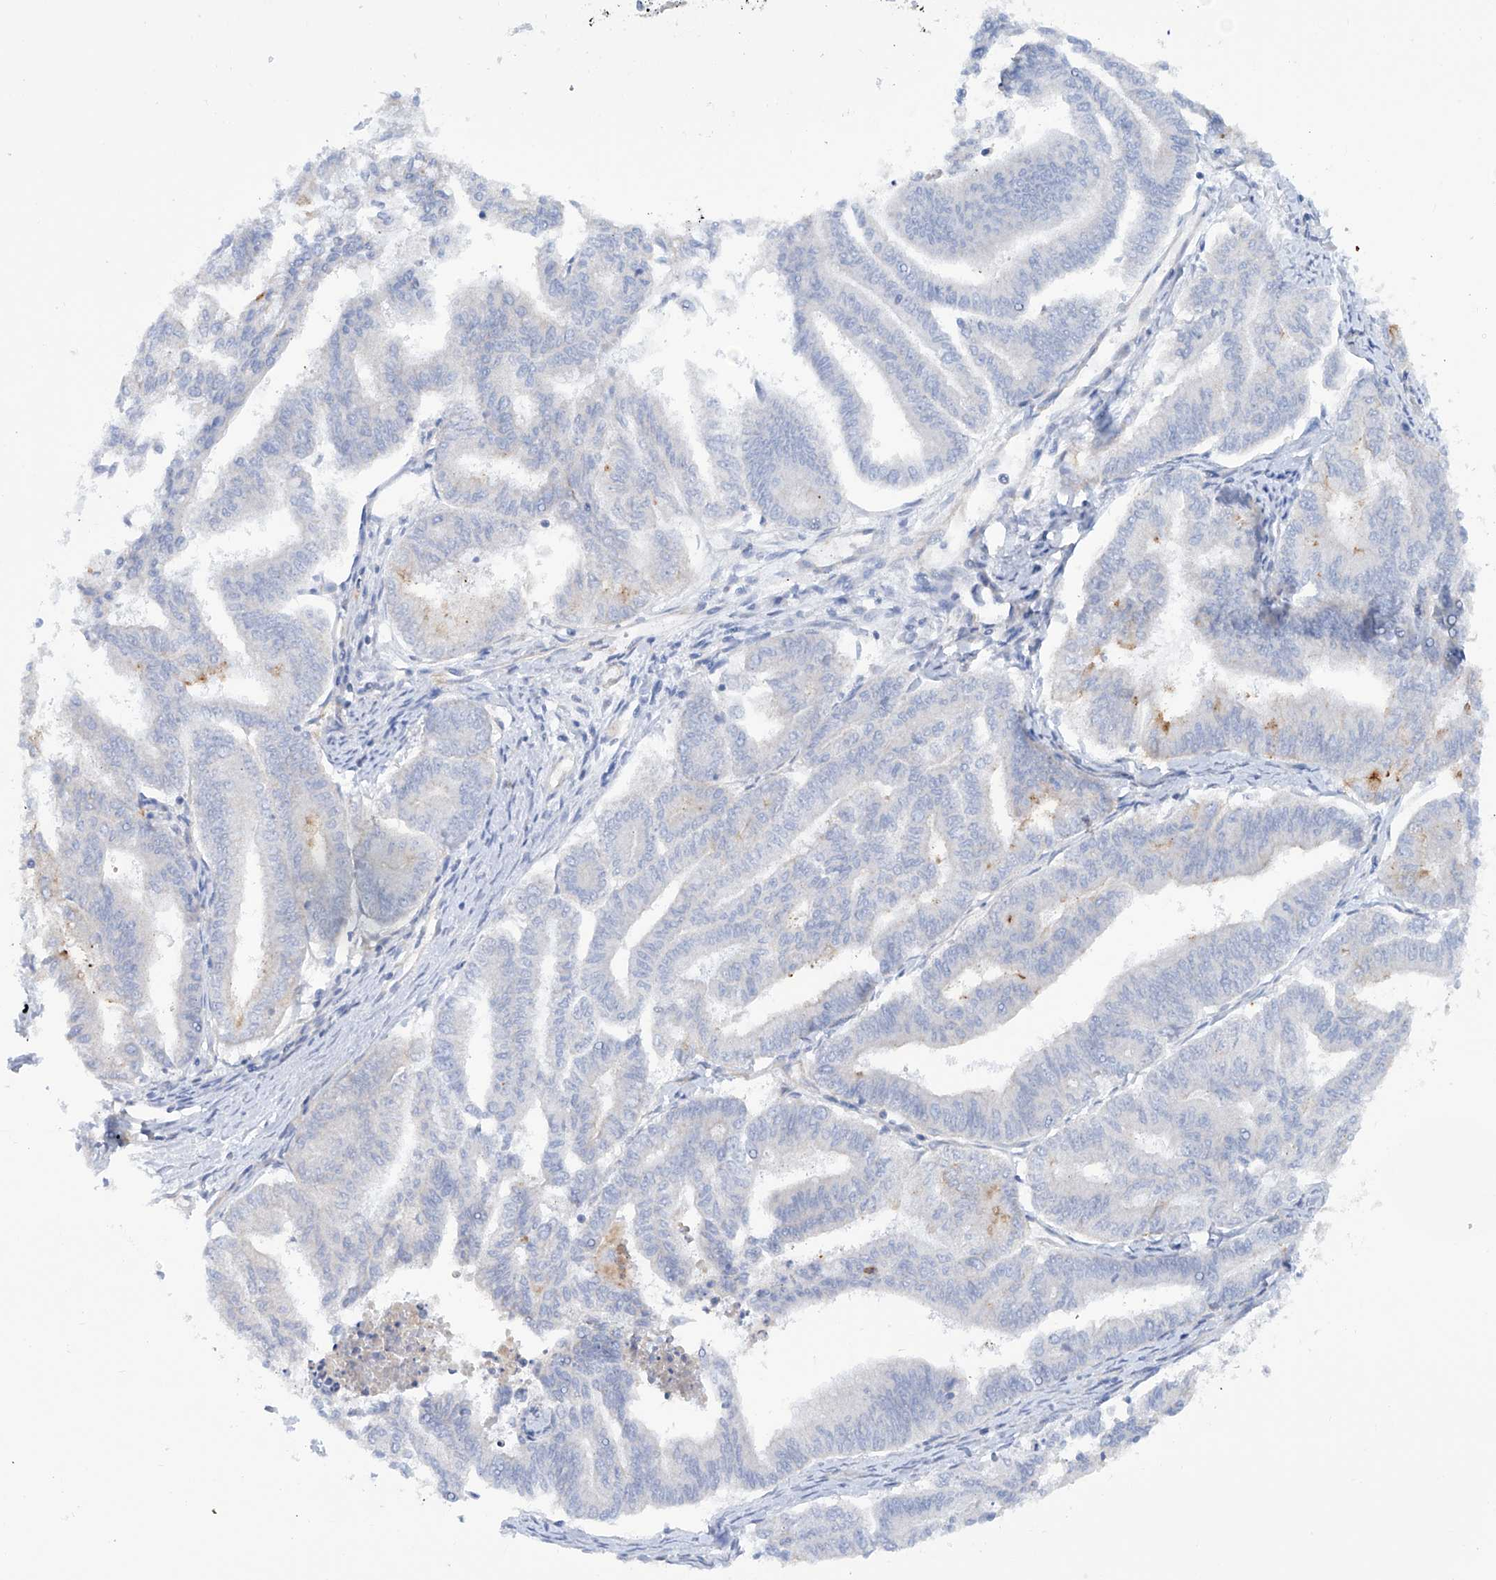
{"staining": {"intensity": "negative", "quantity": "none", "location": "none"}, "tissue": "endometrial cancer", "cell_type": "Tumor cells", "image_type": "cancer", "snomed": [{"axis": "morphology", "description": "Adenocarcinoma, NOS"}, {"axis": "topography", "description": "Endometrium"}], "caption": "The histopathology image displays no significant positivity in tumor cells of adenocarcinoma (endometrial).", "gene": "TMEM209", "patient": {"sex": "female", "age": 79}}